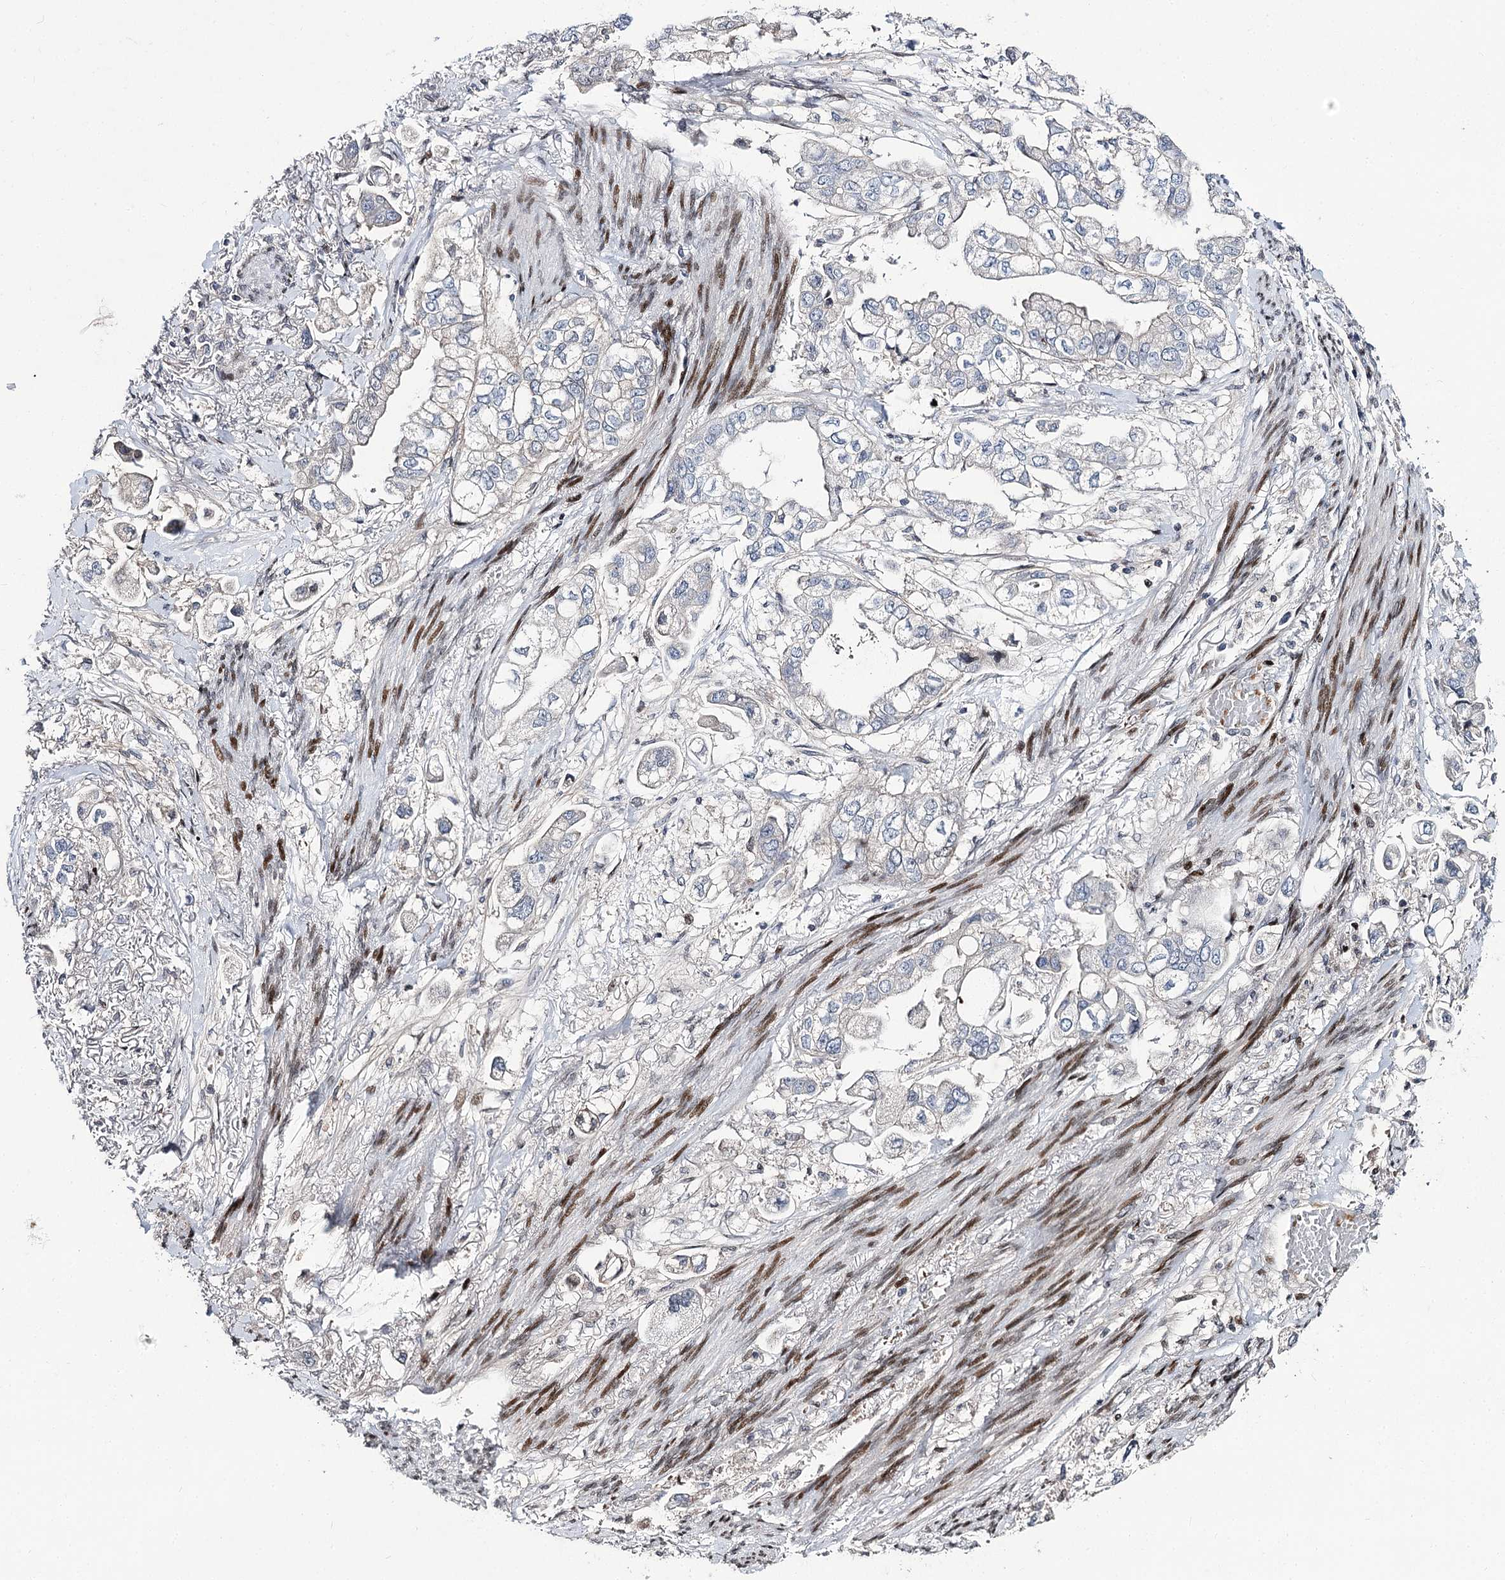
{"staining": {"intensity": "negative", "quantity": "none", "location": "none"}, "tissue": "stomach cancer", "cell_type": "Tumor cells", "image_type": "cancer", "snomed": [{"axis": "morphology", "description": "Adenocarcinoma, NOS"}, {"axis": "topography", "description": "Stomach"}], "caption": "Stomach cancer (adenocarcinoma) was stained to show a protein in brown. There is no significant staining in tumor cells.", "gene": "ITFG2", "patient": {"sex": "male", "age": 62}}